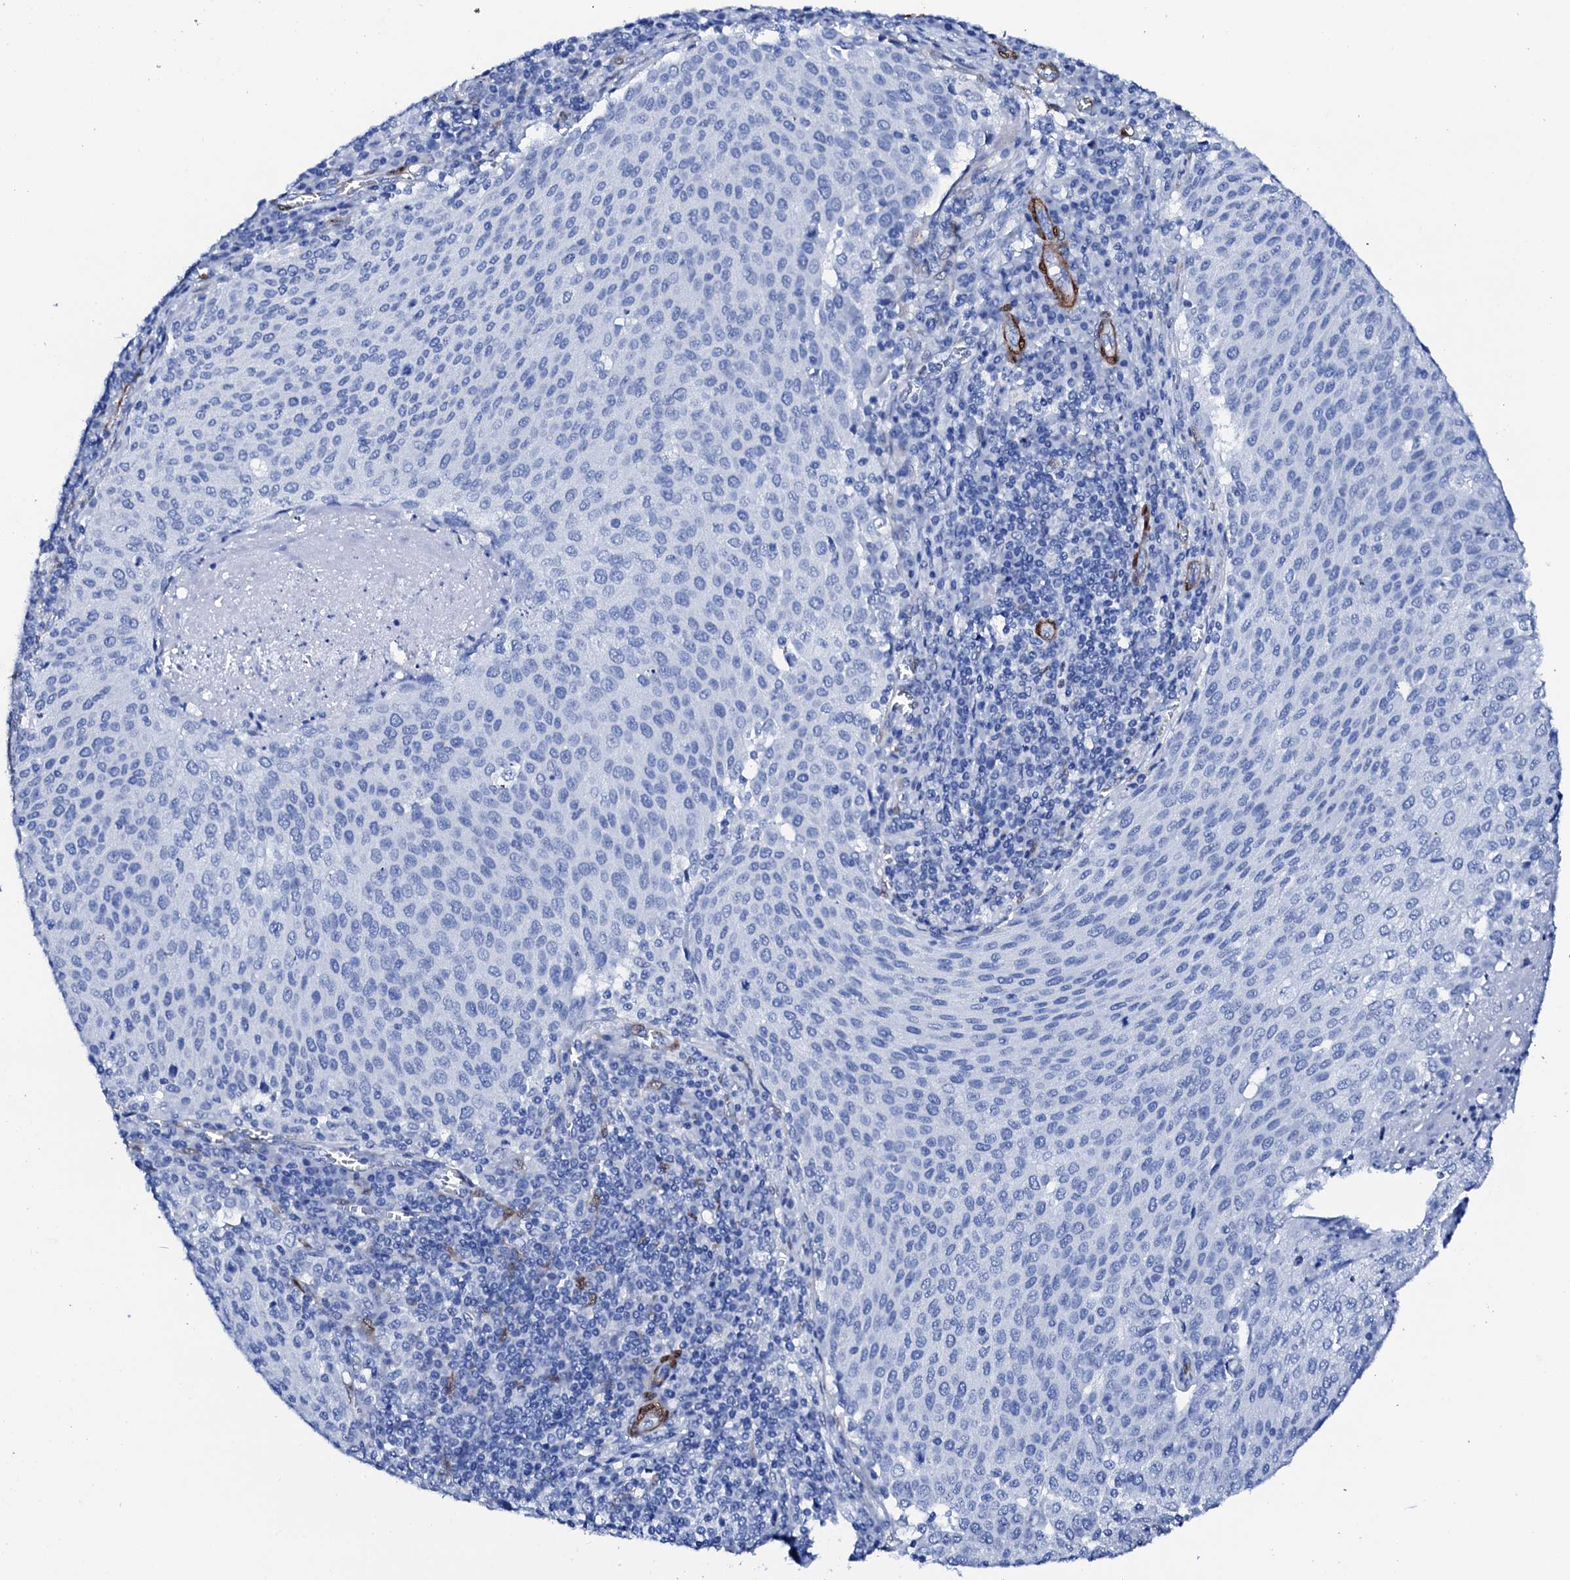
{"staining": {"intensity": "negative", "quantity": "none", "location": "none"}, "tissue": "cervical cancer", "cell_type": "Tumor cells", "image_type": "cancer", "snomed": [{"axis": "morphology", "description": "Squamous cell carcinoma, NOS"}, {"axis": "topography", "description": "Cervix"}], "caption": "This is a micrograph of IHC staining of cervical cancer (squamous cell carcinoma), which shows no staining in tumor cells.", "gene": "NRIP2", "patient": {"sex": "female", "age": 46}}